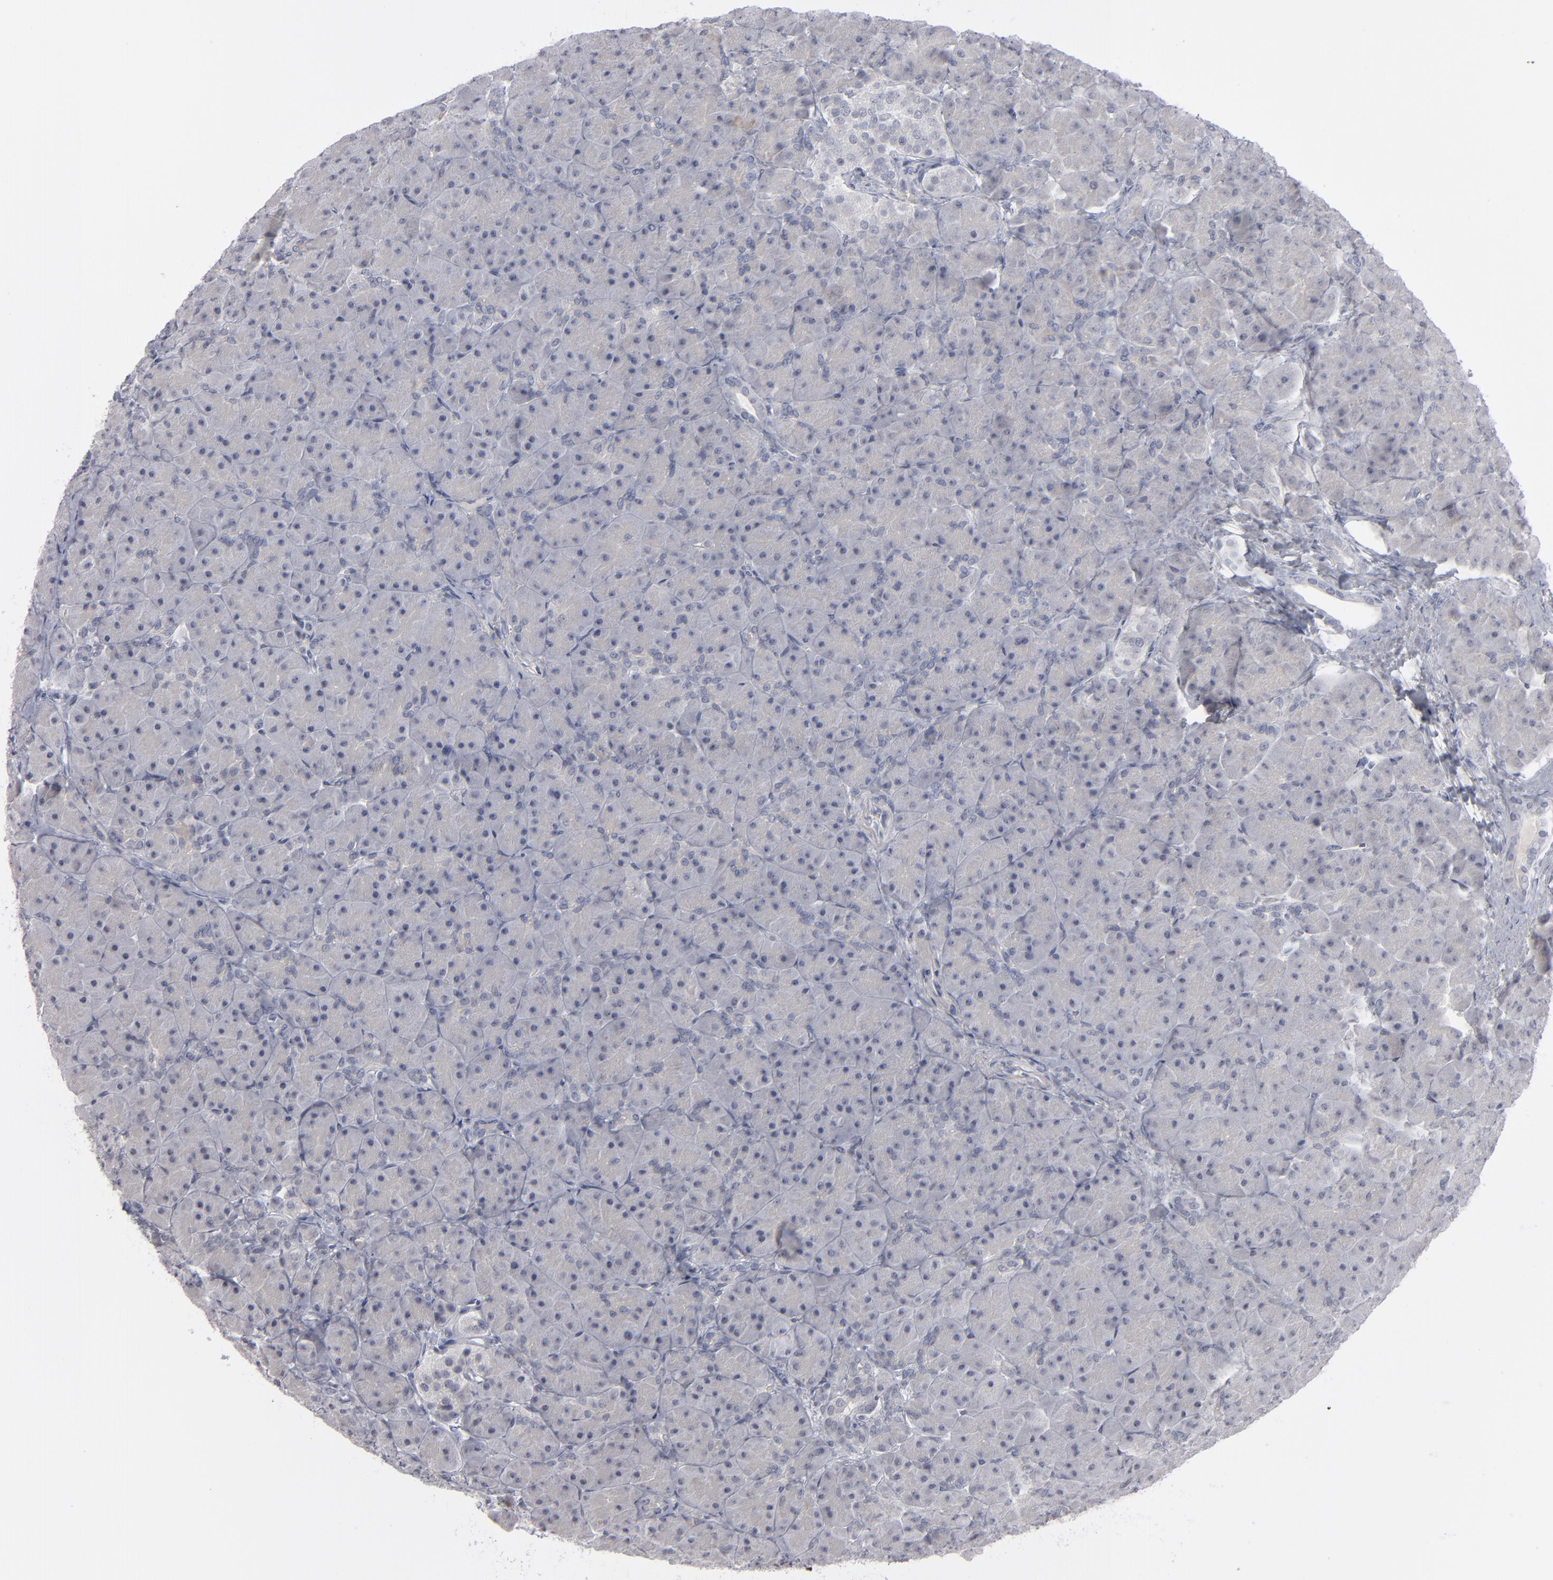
{"staining": {"intensity": "negative", "quantity": "none", "location": "none"}, "tissue": "pancreas", "cell_type": "Exocrine glandular cells", "image_type": "normal", "snomed": [{"axis": "morphology", "description": "Normal tissue, NOS"}, {"axis": "topography", "description": "Pancreas"}], "caption": "DAB (3,3'-diaminobenzidine) immunohistochemical staining of unremarkable human pancreas reveals no significant staining in exocrine glandular cells.", "gene": "KIAA1210", "patient": {"sex": "male", "age": 66}}